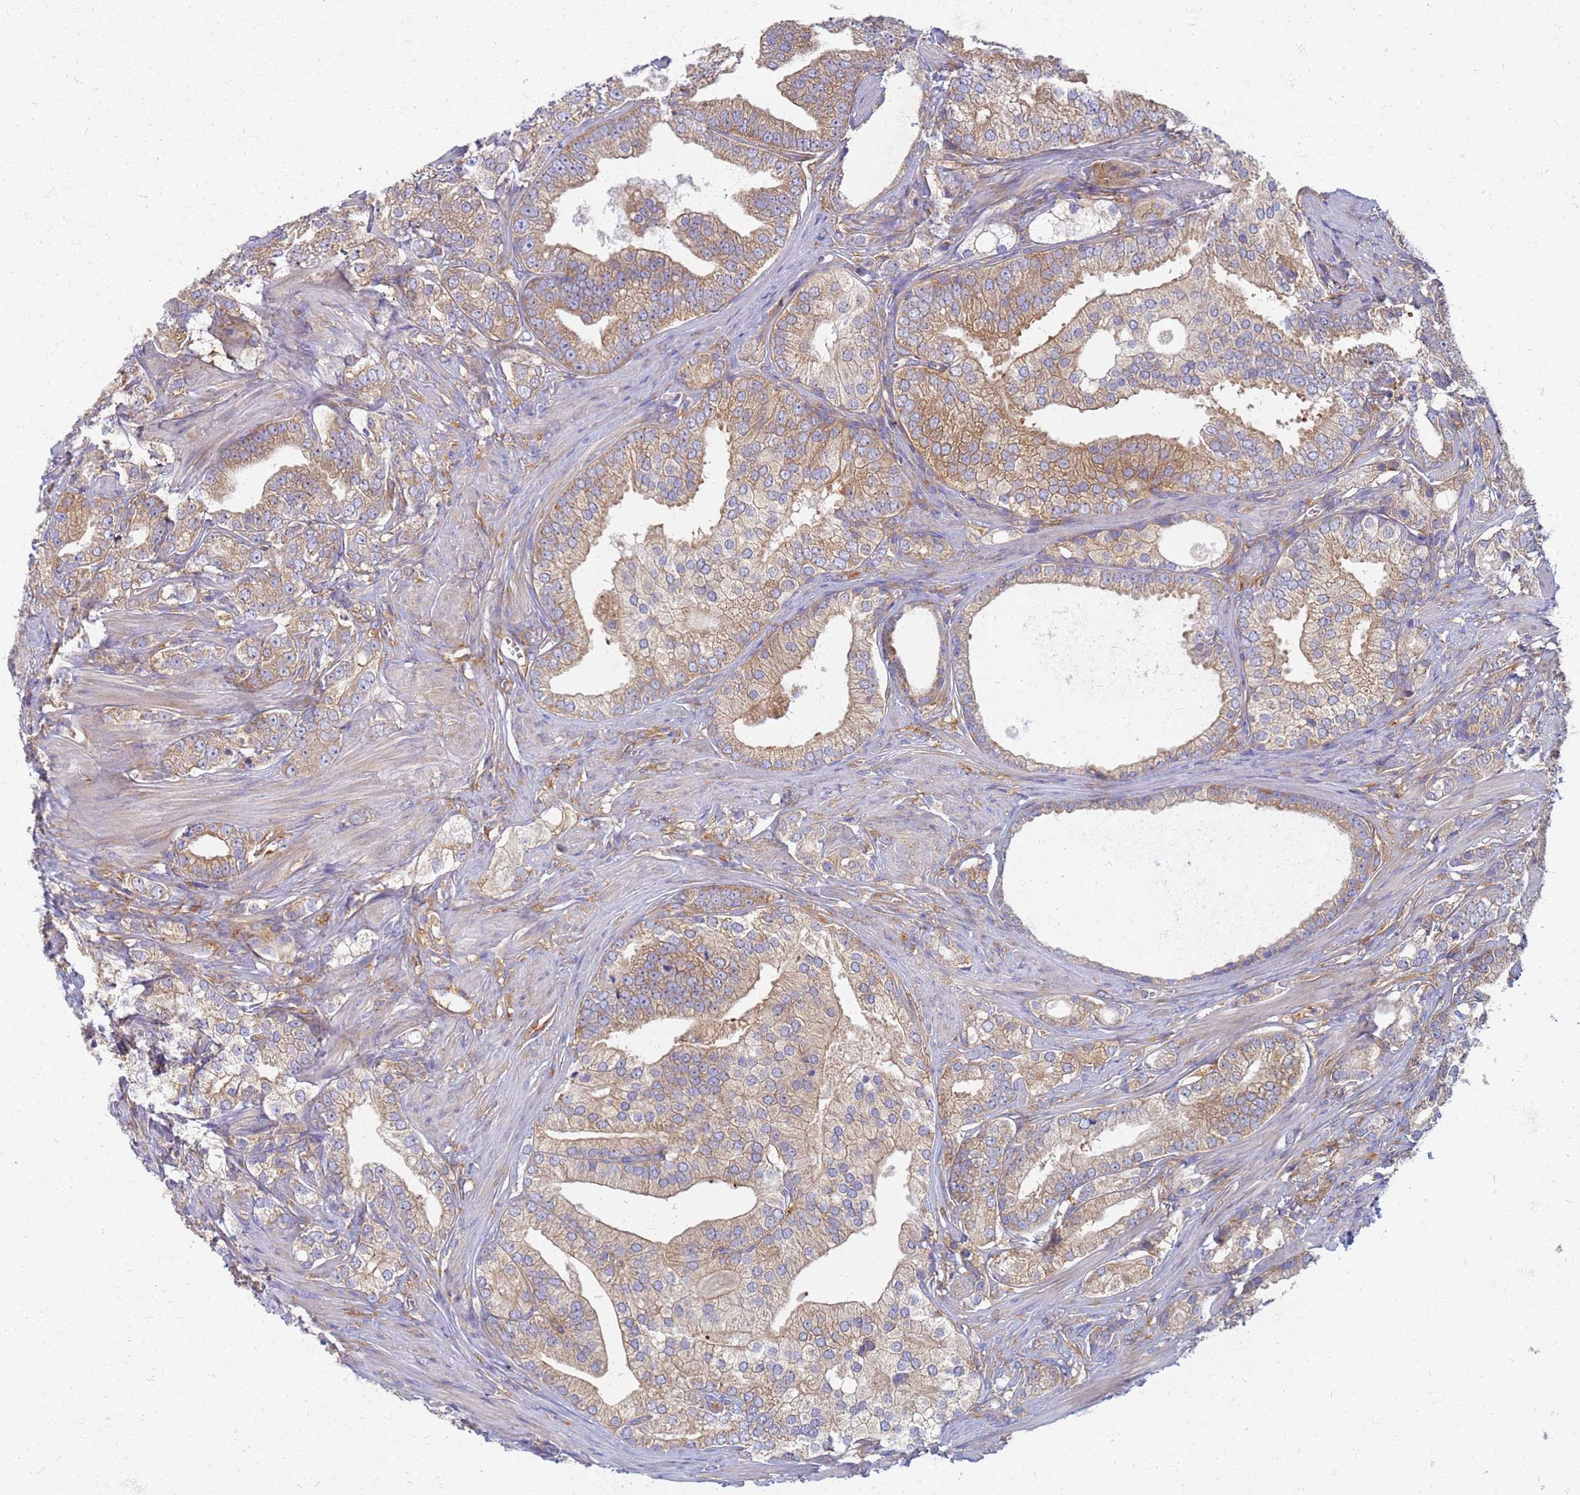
{"staining": {"intensity": "moderate", "quantity": "25%-75%", "location": "cytoplasmic/membranous"}, "tissue": "prostate cancer", "cell_type": "Tumor cells", "image_type": "cancer", "snomed": [{"axis": "morphology", "description": "Adenocarcinoma, High grade"}, {"axis": "topography", "description": "Prostate"}], "caption": "Immunohistochemical staining of prostate cancer reveals moderate cytoplasmic/membranous protein positivity in approximately 25%-75% of tumor cells.", "gene": "EEA1", "patient": {"sex": "male", "age": 50}}